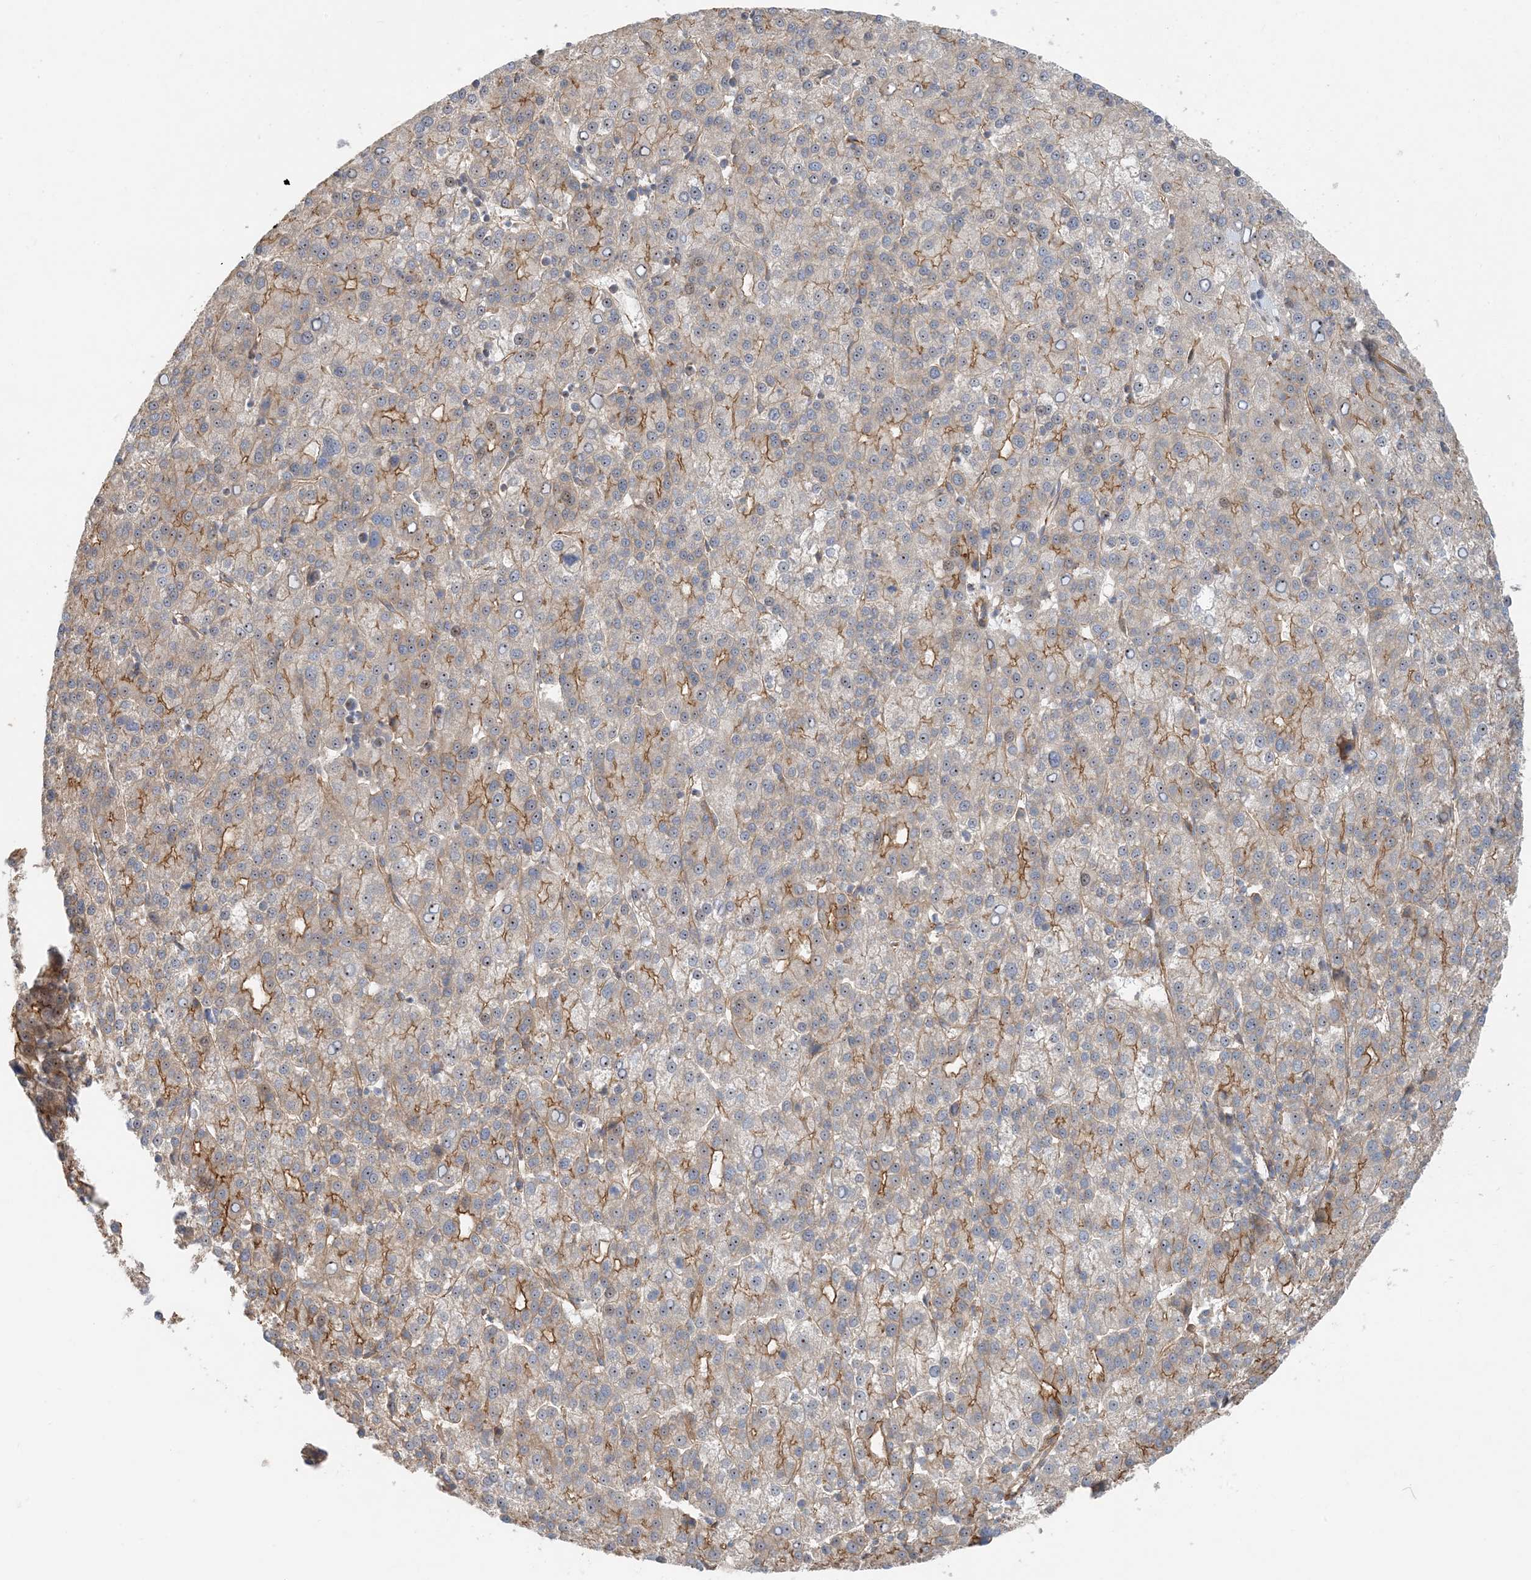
{"staining": {"intensity": "moderate", "quantity": "<25%", "location": "cytoplasmic/membranous"}, "tissue": "liver cancer", "cell_type": "Tumor cells", "image_type": "cancer", "snomed": [{"axis": "morphology", "description": "Carcinoma, Hepatocellular, NOS"}, {"axis": "topography", "description": "Liver"}], "caption": "Immunohistochemical staining of human hepatocellular carcinoma (liver) exhibits low levels of moderate cytoplasmic/membranous protein expression in approximately <25% of tumor cells.", "gene": "MYL5", "patient": {"sex": "female", "age": 58}}